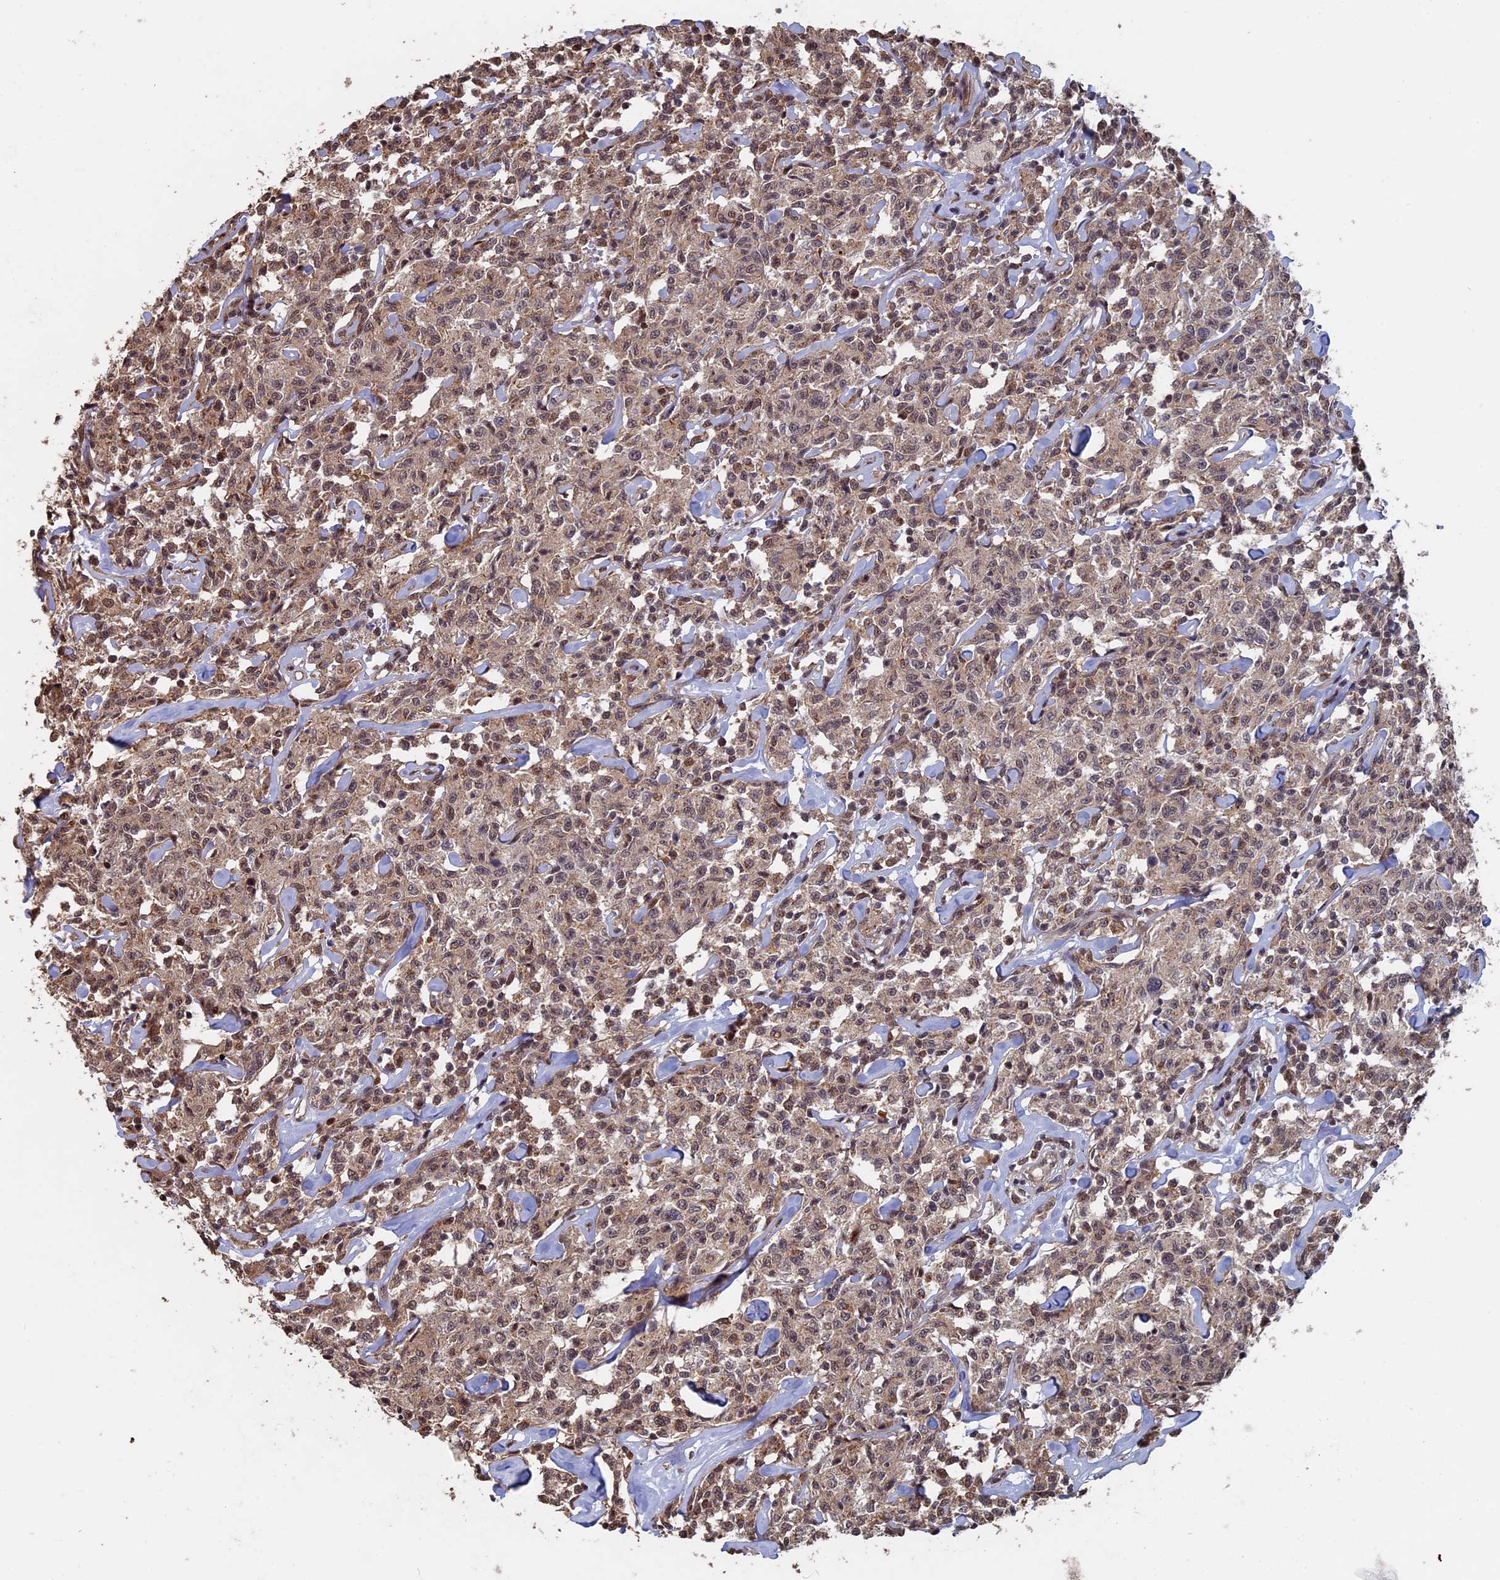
{"staining": {"intensity": "moderate", "quantity": ">75%", "location": "cytoplasmic/membranous,nuclear"}, "tissue": "lymphoma", "cell_type": "Tumor cells", "image_type": "cancer", "snomed": [{"axis": "morphology", "description": "Malignant lymphoma, non-Hodgkin's type, Low grade"}, {"axis": "topography", "description": "Small intestine"}], "caption": "Tumor cells display medium levels of moderate cytoplasmic/membranous and nuclear positivity in approximately >75% of cells in malignant lymphoma, non-Hodgkin's type (low-grade).", "gene": "KIAA1328", "patient": {"sex": "female", "age": 59}}